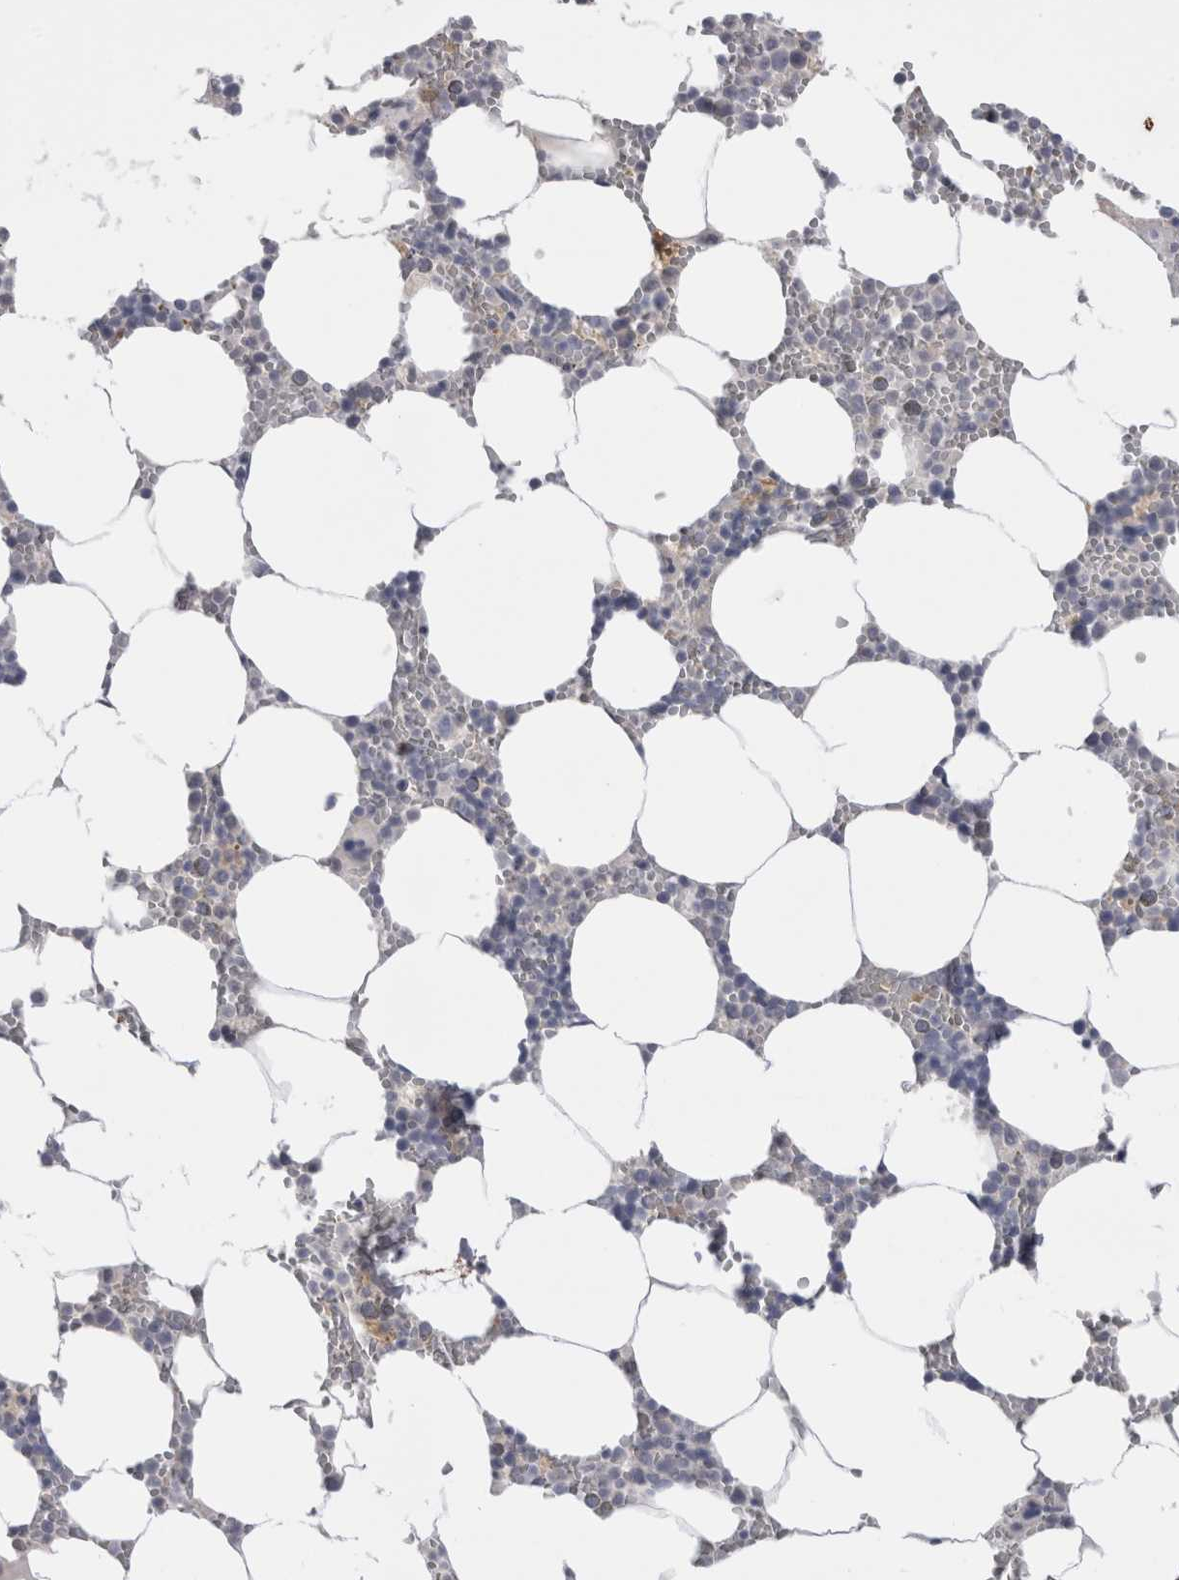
{"staining": {"intensity": "negative", "quantity": "none", "location": "none"}, "tissue": "bone marrow", "cell_type": "Hematopoietic cells", "image_type": "normal", "snomed": [{"axis": "morphology", "description": "Normal tissue, NOS"}, {"axis": "topography", "description": "Bone marrow"}], "caption": "Micrograph shows no protein positivity in hematopoietic cells of benign bone marrow.", "gene": "SUCNR1", "patient": {"sex": "male", "age": 70}}